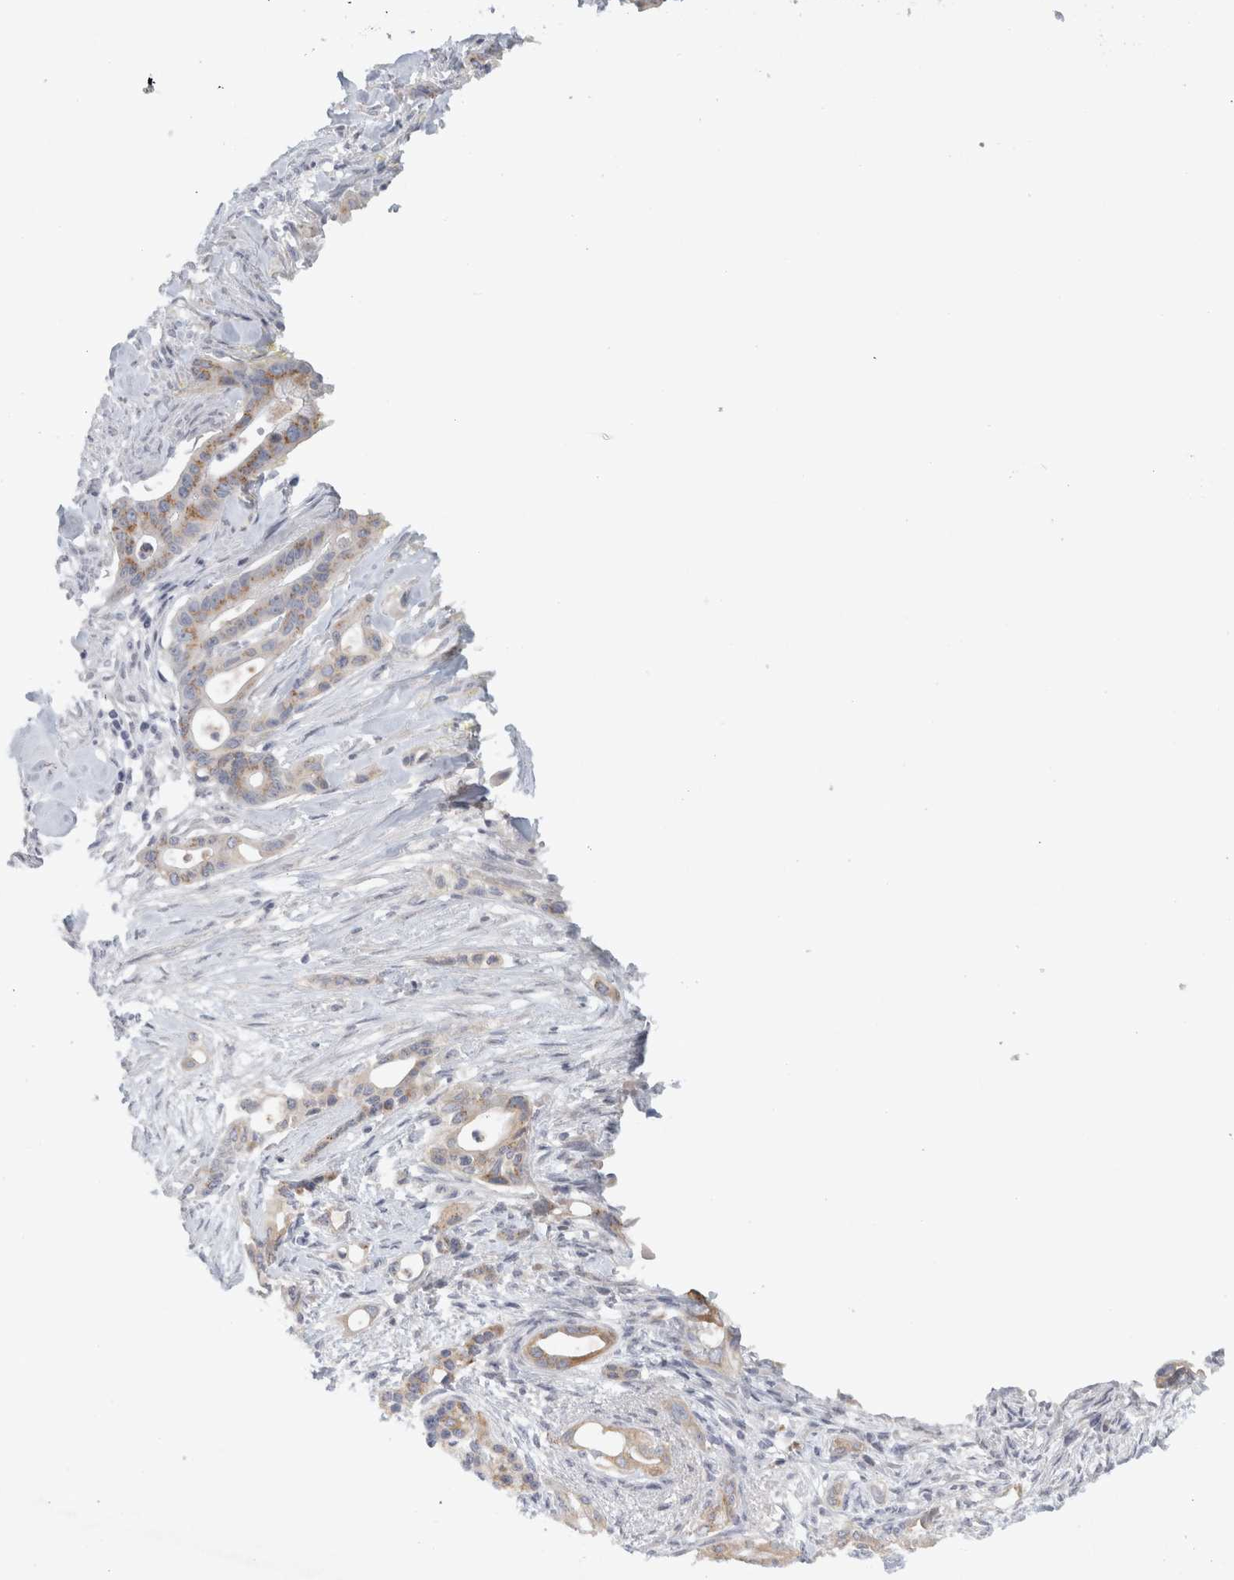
{"staining": {"intensity": "weak", "quantity": "25%-75%", "location": "cytoplasmic/membranous"}, "tissue": "pancreatic cancer", "cell_type": "Tumor cells", "image_type": "cancer", "snomed": [{"axis": "morphology", "description": "Adenocarcinoma, NOS"}, {"axis": "topography", "description": "Pancreas"}], "caption": "Immunohistochemistry (IHC) of adenocarcinoma (pancreatic) reveals low levels of weak cytoplasmic/membranous staining in about 25%-75% of tumor cells.", "gene": "STK31", "patient": {"sex": "male", "age": 58}}